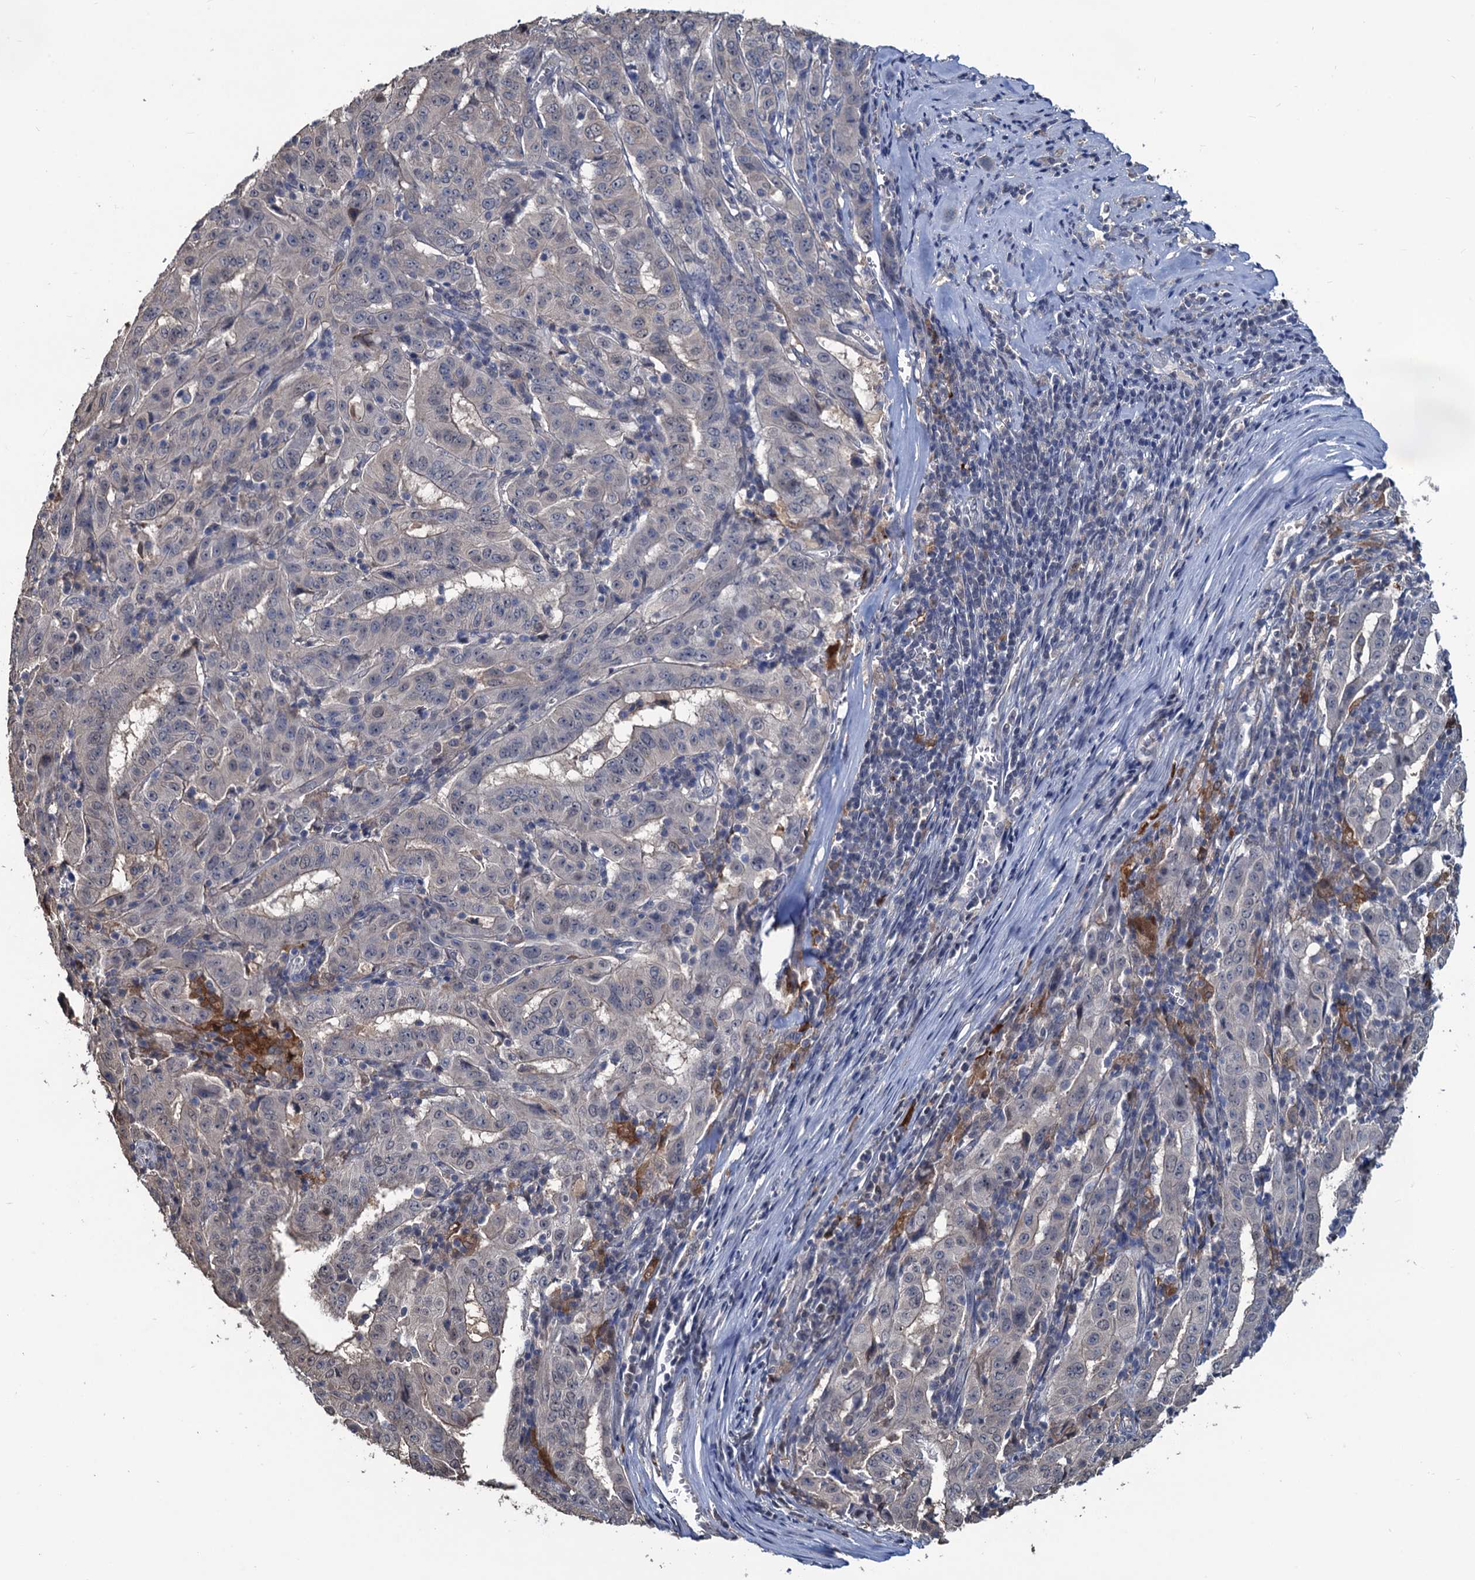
{"staining": {"intensity": "negative", "quantity": "none", "location": "none"}, "tissue": "pancreatic cancer", "cell_type": "Tumor cells", "image_type": "cancer", "snomed": [{"axis": "morphology", "description": "Adenocarcinoma, NOS"}, {"axis": "topography", "description": "Pancreas"}], "caption": "An image of human adenocarcinoma (pancreatic) is negative for staining in tumor cells.", "gene": "RTKN2", "patient": {"sex": "male", "age": 63}}